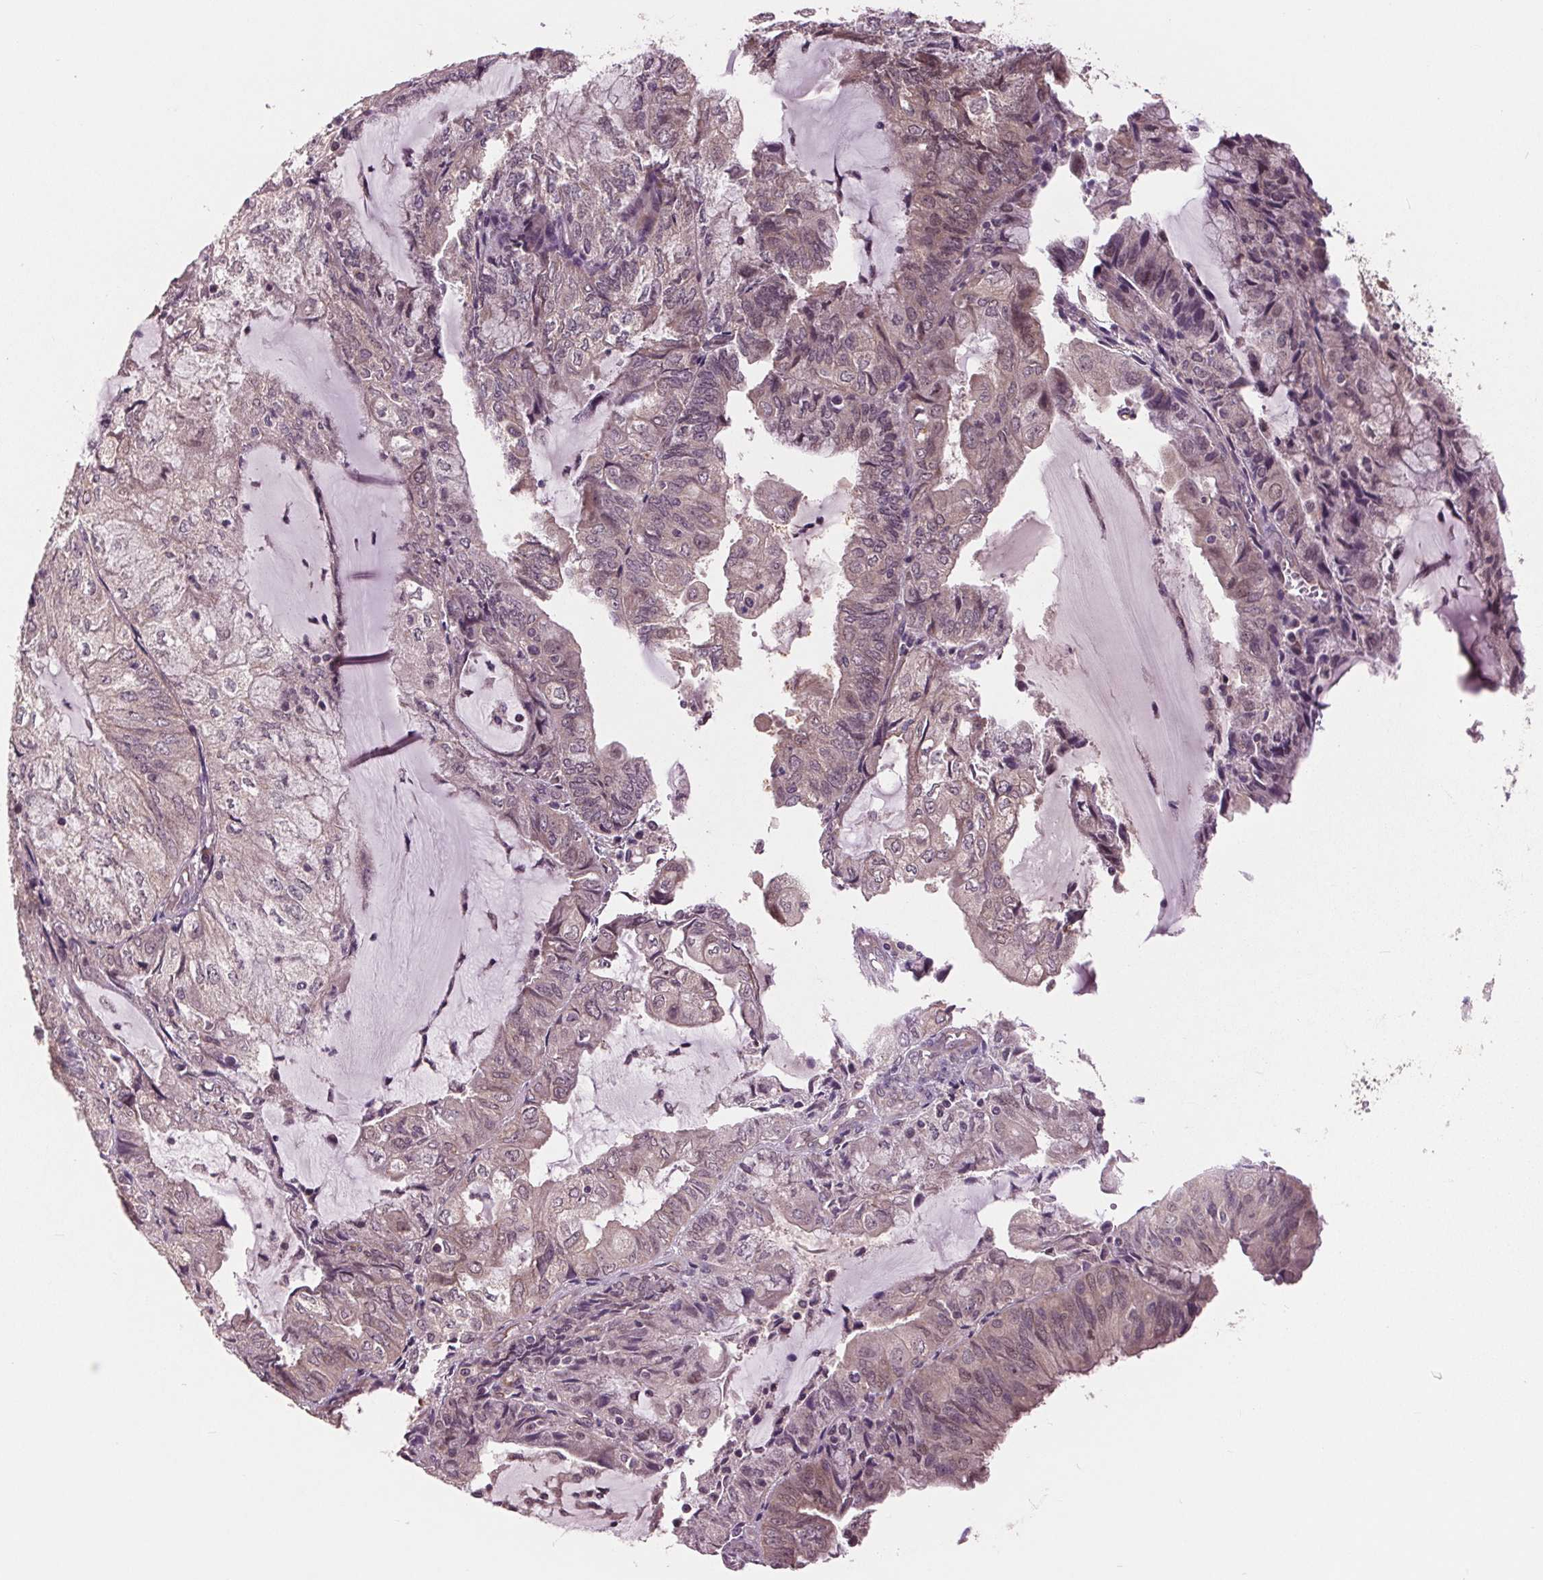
{"staining": {"intensity": "weak", "quantity": "25%-75%", "location": "cytoplasmic/membranous"}, "tissue": "endometrial cancer", "cell_type": "Tumor cells", "image_type": "cancer", "snomed": [{"axis": "morphology", "description": "Adenocarcinoma, NOS"}, {"axis": "topography", "description": "Endometrium"}], "caption": "A brown stain highlights weak cytoplasmic/membranous staining of a protein in endometrial cancer (adenocarcinoma) tumor cells.", "gene": "MAPK8", "patient": {"sex": "female", "age": 81}}